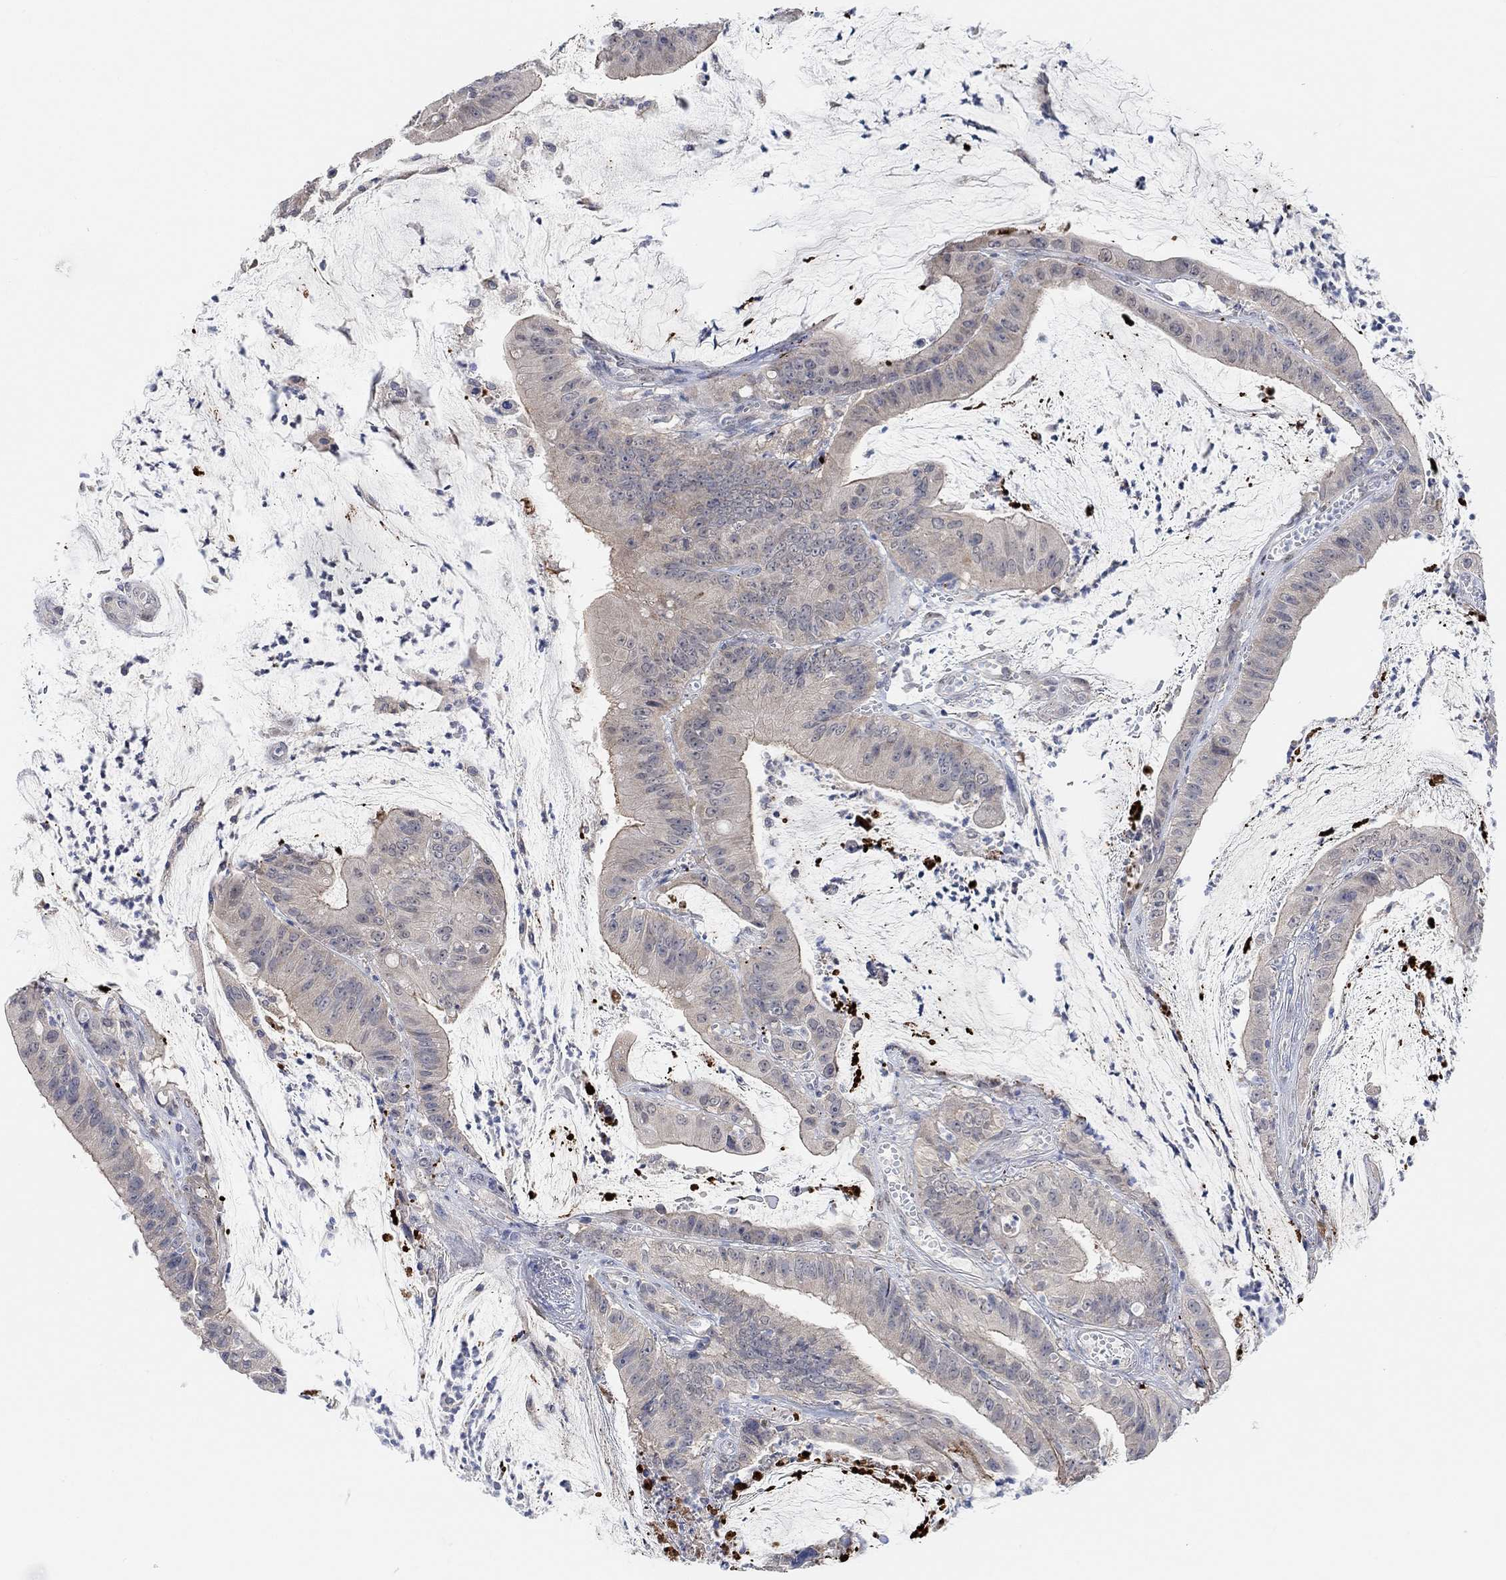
{"staining": {"intensity": "weak", "quantity": "<25%", "location": "cytoplasmic/membranous"}, "tissue": "colorectal cancer", "cell_type": "Tumor cells", "image_type": "cancer", "snomed": [{"axis": "morphology", "description": "Adenocarcinoma, NOS"}, {"axis": "topography", "description": "Colon"}], "caption": "This histopathology image is of colorectal cancer stained with immunohistochemistry (IHC) to label a protein in brown with the nuclei are counter-stained blue. There is no positivity in tumor cells. (Immunohistochemistry, brightfield microscopy, high magnification).", "gene": "RIMS1", "patient": {"sex": "female", "age": 69}}